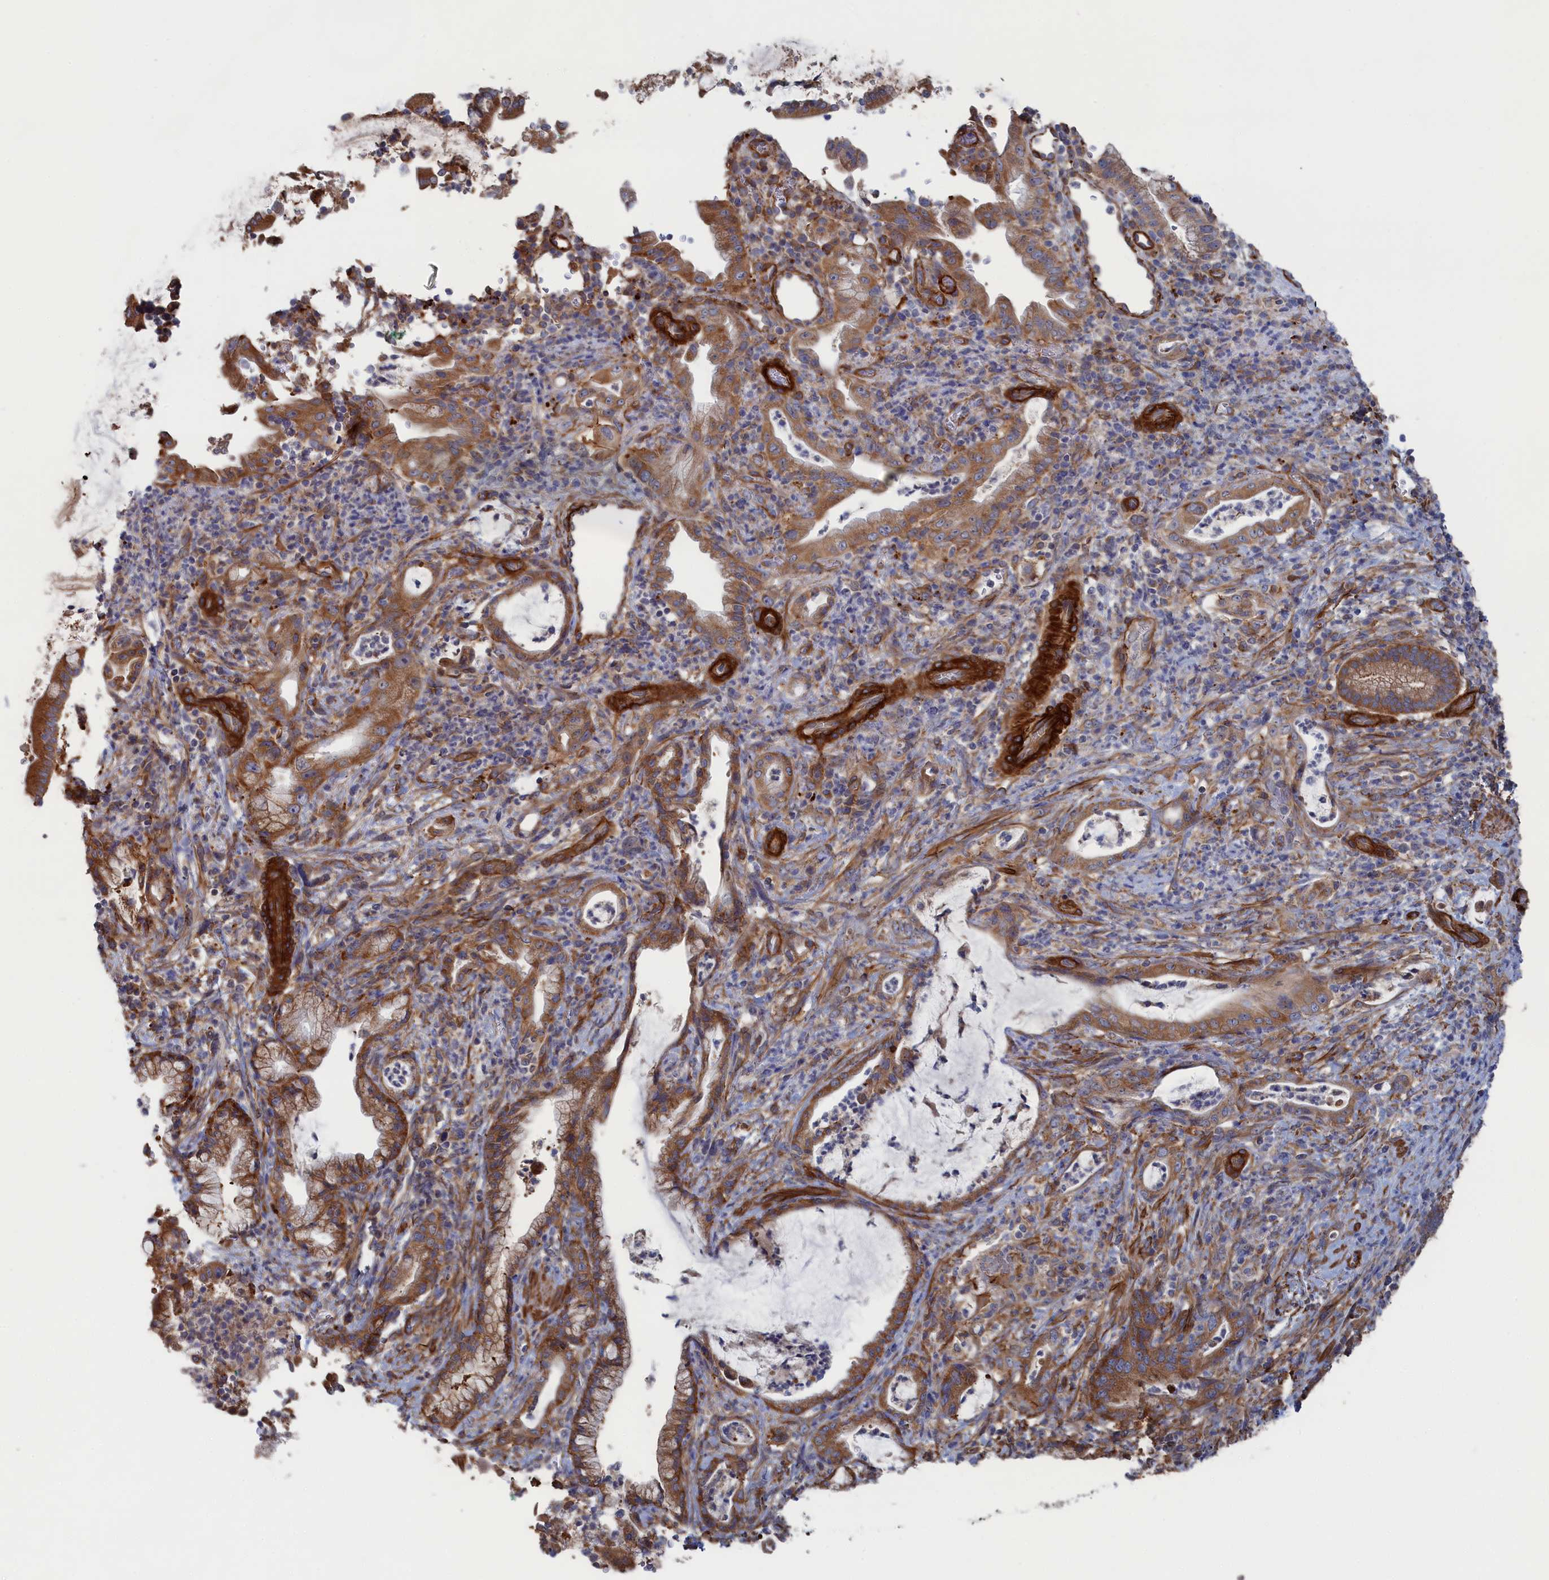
{"staining": {"intensity": "strong", "quantity": ">75%", "location": "cytoplasmic/membranous"}, "tissue": "pancreatic cancer", "cell_type": "Tumor cells", "image_type": "cancer", "snomed": [{"axis": "morphology", "description": "Normal tissue, NOS"}, {"axis": "morphology", "description": "Adenocarcinoma, NOS"}, {"axis": "topography", "description": "Pancreas"}], "caption": "An immunohistochemistry photomicrograph of neoplastic tissue is shown. Protein staining in brown shows strong cytoplasmic/membranous positivity in pancreatic cancer within tumor cells.", "gene": "FILIP1L", "patient": {"sex": "female", "age": 55}}